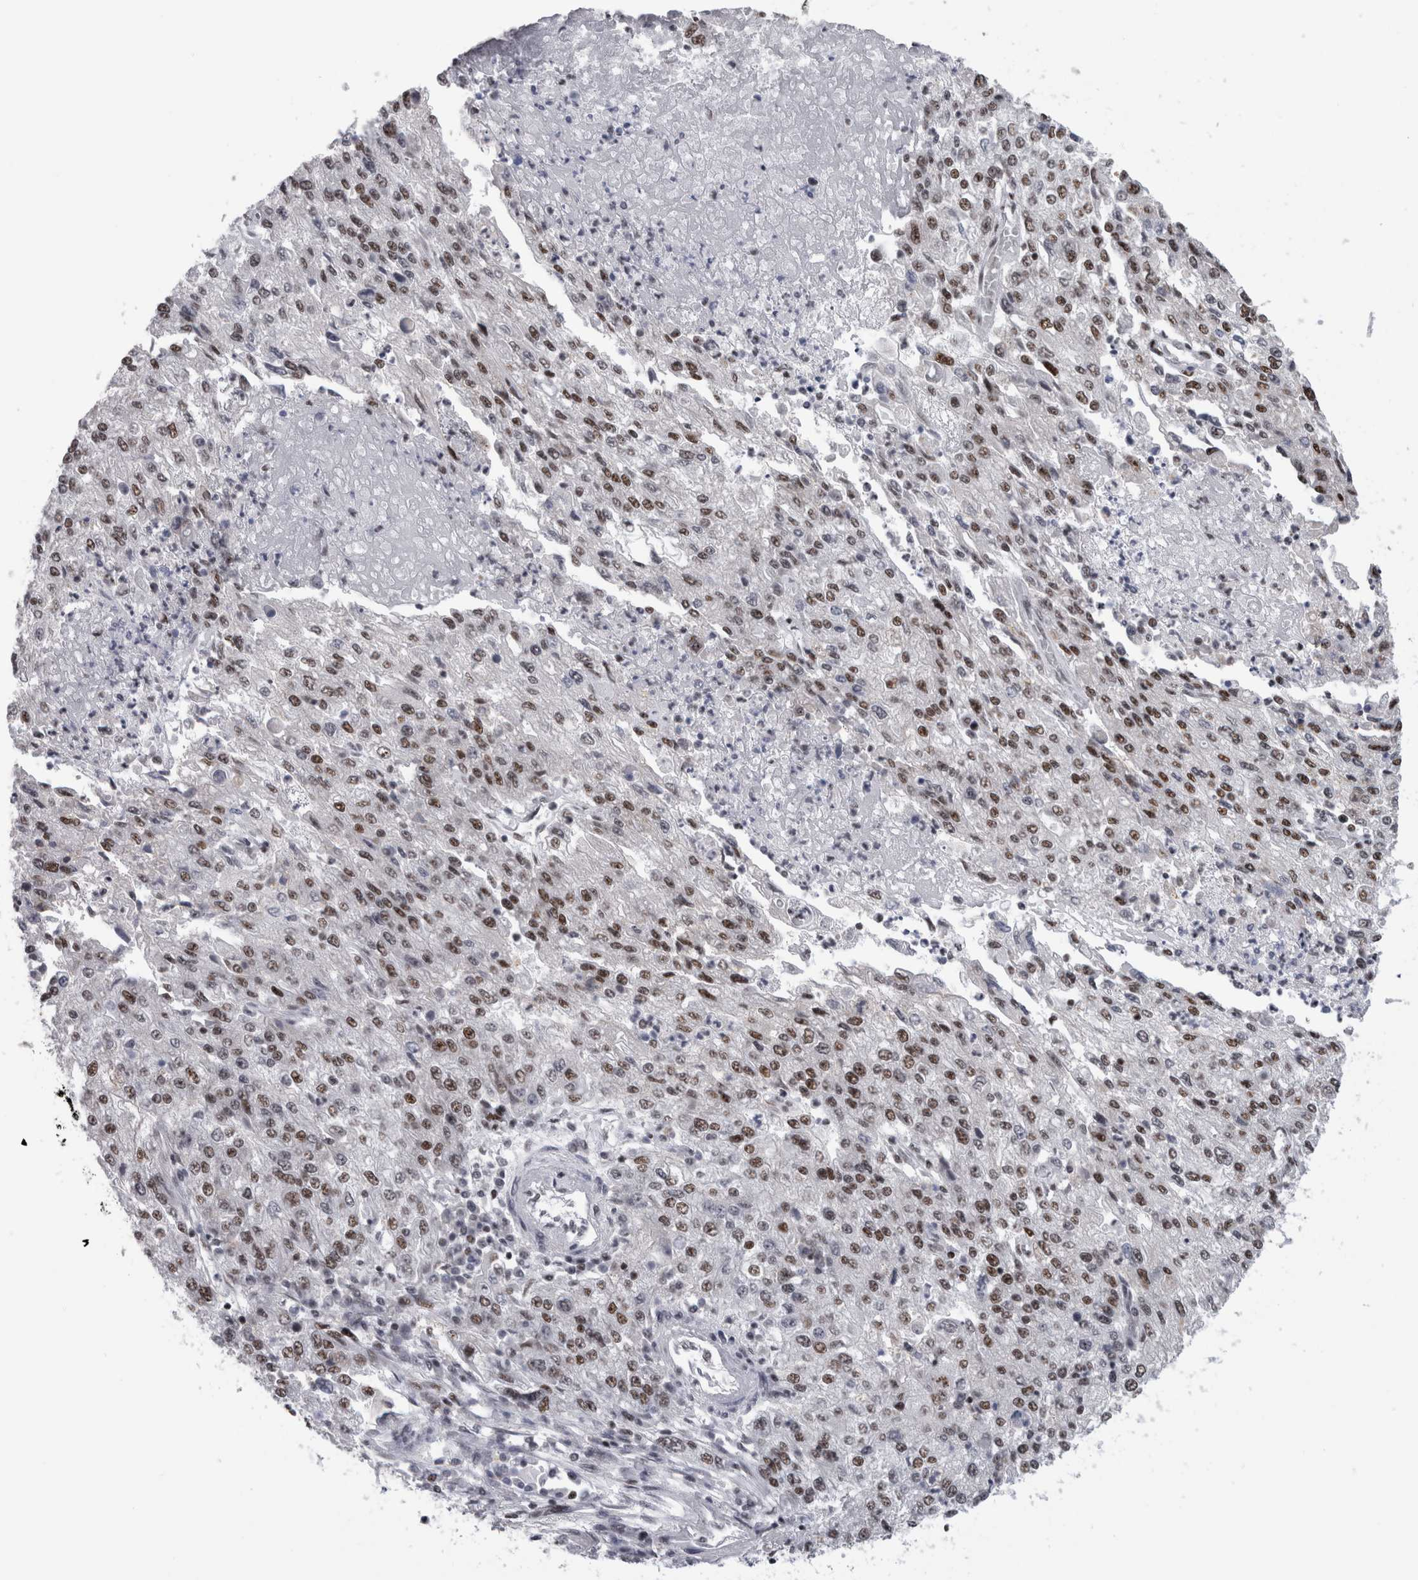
{"staining": {"intensity": "weak", "quantity": "25%-75%", "location": "nuclear"}, "tissue": "endometrial cancer", "cell_type": "Tumor cells", "image_type": "cancer", "snomed": [{"axis": "morphology", "description": "Adenocarcinoma, NOS"}, {"axis": "topography", "description": "Endometrium"}], "caption": "A low amount of weak nuclear expression is seen in approximately 25%-75% of tumor cells in adenocarcinoma (endometrial) tissue.", "gene": "CDK11A", "patient": {"sex": "female", "age": 49}}